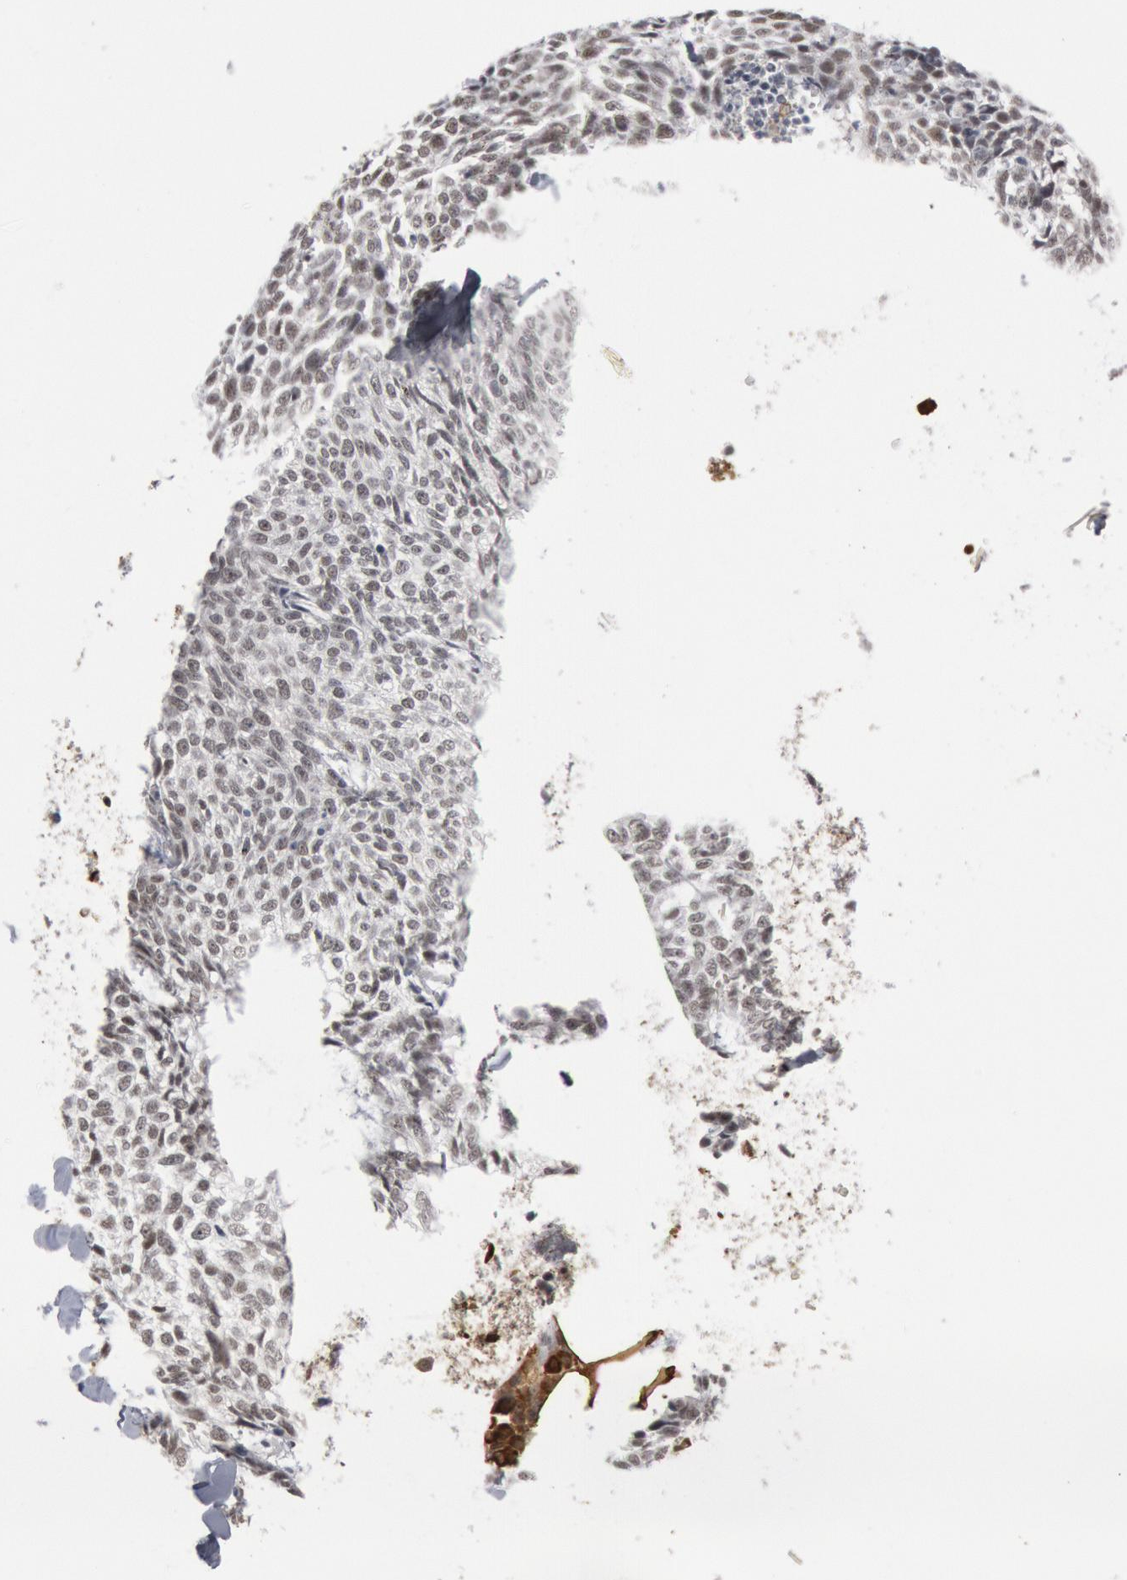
{"staining": {"intensity": "negative", "quantity": "none", "location": "none"}, "tissue": "skin cancer", "cell_type": "Tumor cells", "image_type": "cancer", "snomed": [{"axis": "morphology", "description": "Basal cell carcinoma"}, {"axis": "topography", "description": "Skin"}], "caption": "Immunohistochemistry histopathology image of human skin basal cell carcinoma stained for a protein (brown), which exhibits no staining in tumor cells.", "gene": "PTPN6", "patient": {"sex": "female", "age": 89}}